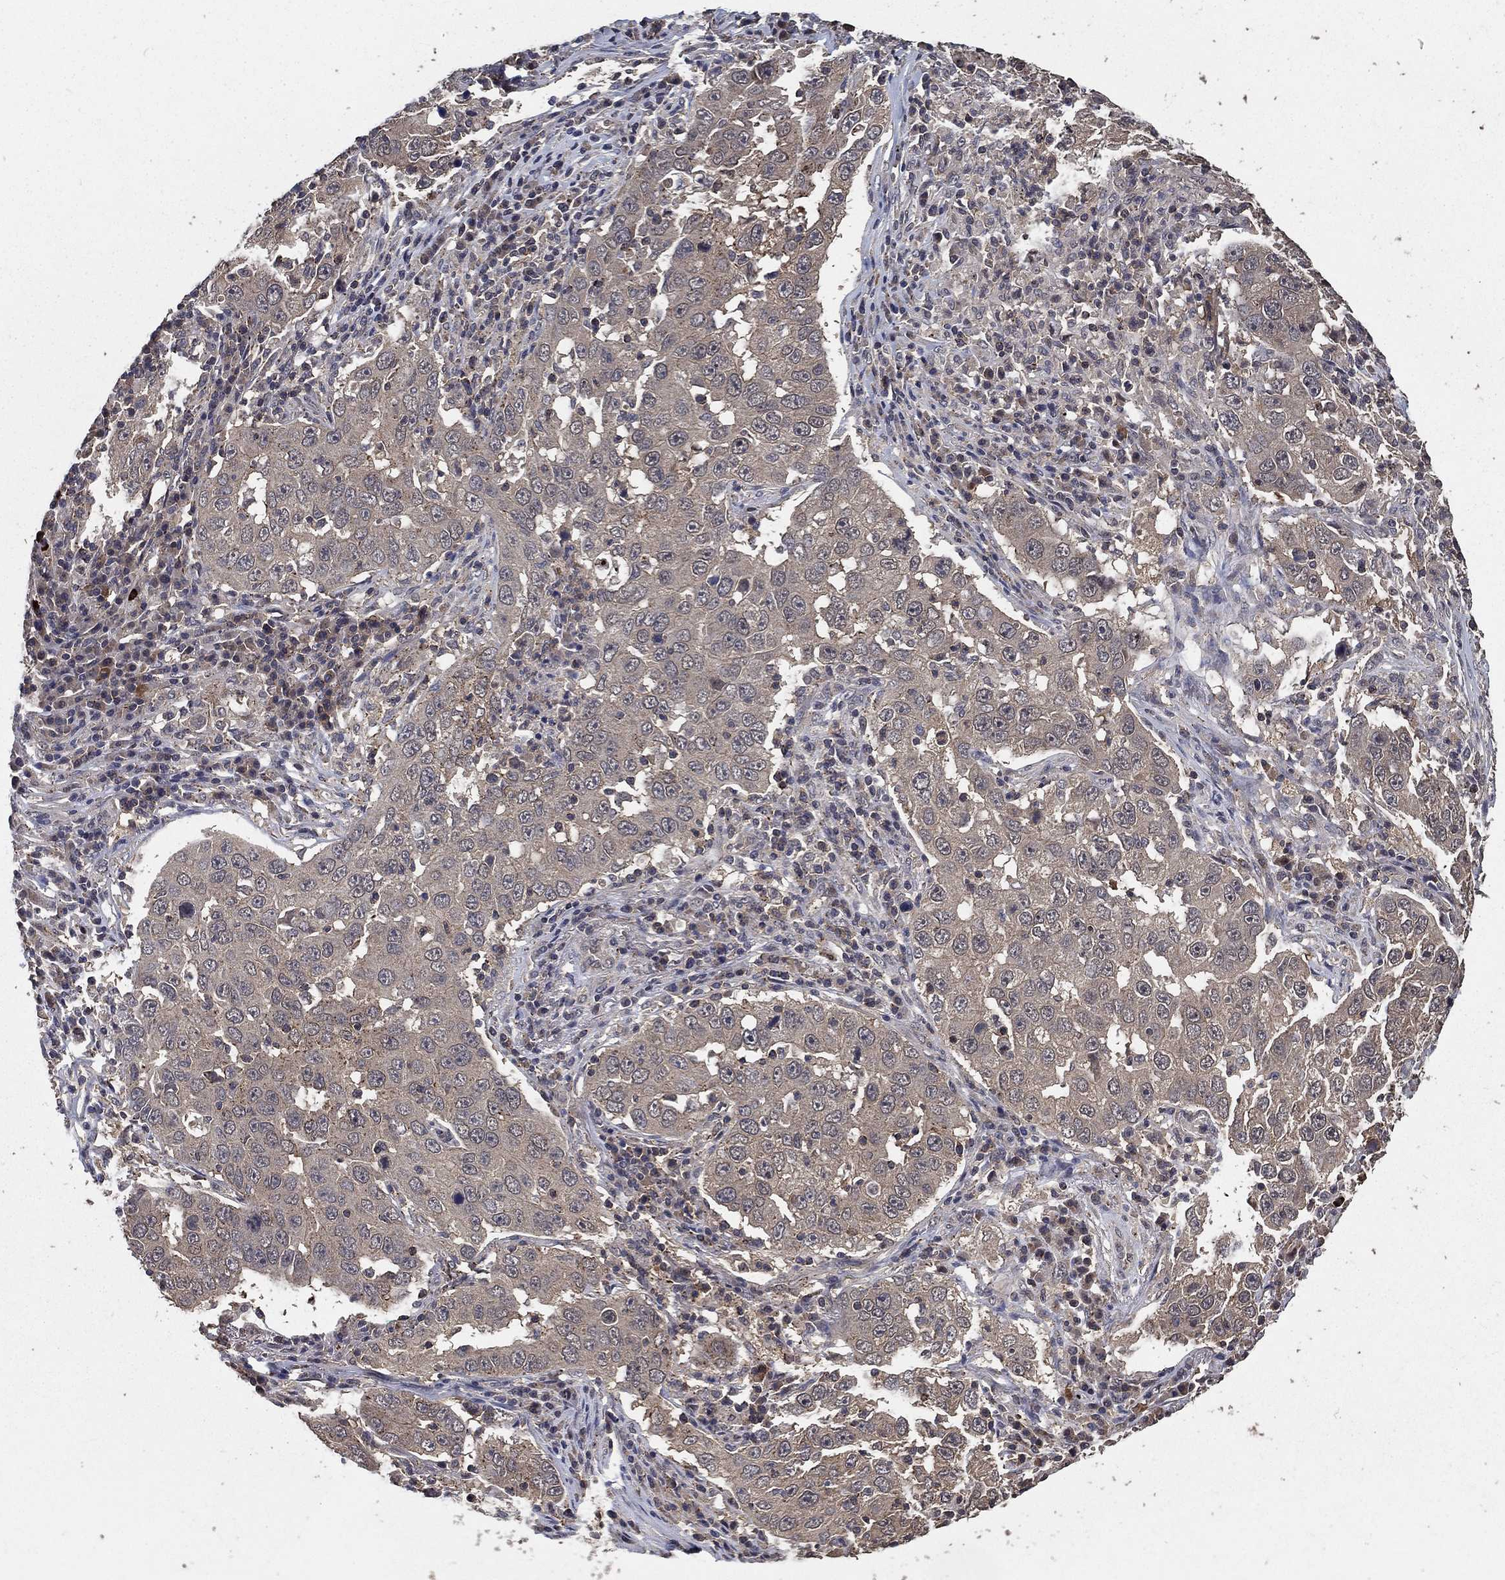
{"staining": {"intensity": "negative", "quantity": "none", "location": "none"}, "tissue": "lung cancer", "cell_type": "Tumor cells", "image_type": "cancer", "snomed": [{"axis": "morphology", "description": "Adenocarcinoma, NOS"}, {"axis": "topography", "description": "Lung"}], "caption": "Immunohistochemistry photomicrograph of human adenocarcinoma (lung) stained for a protein (brown), which exhibits no positivity in tumor cells.", "gene": "PCNT", "patient": {"sex": "male", "age": 73}}